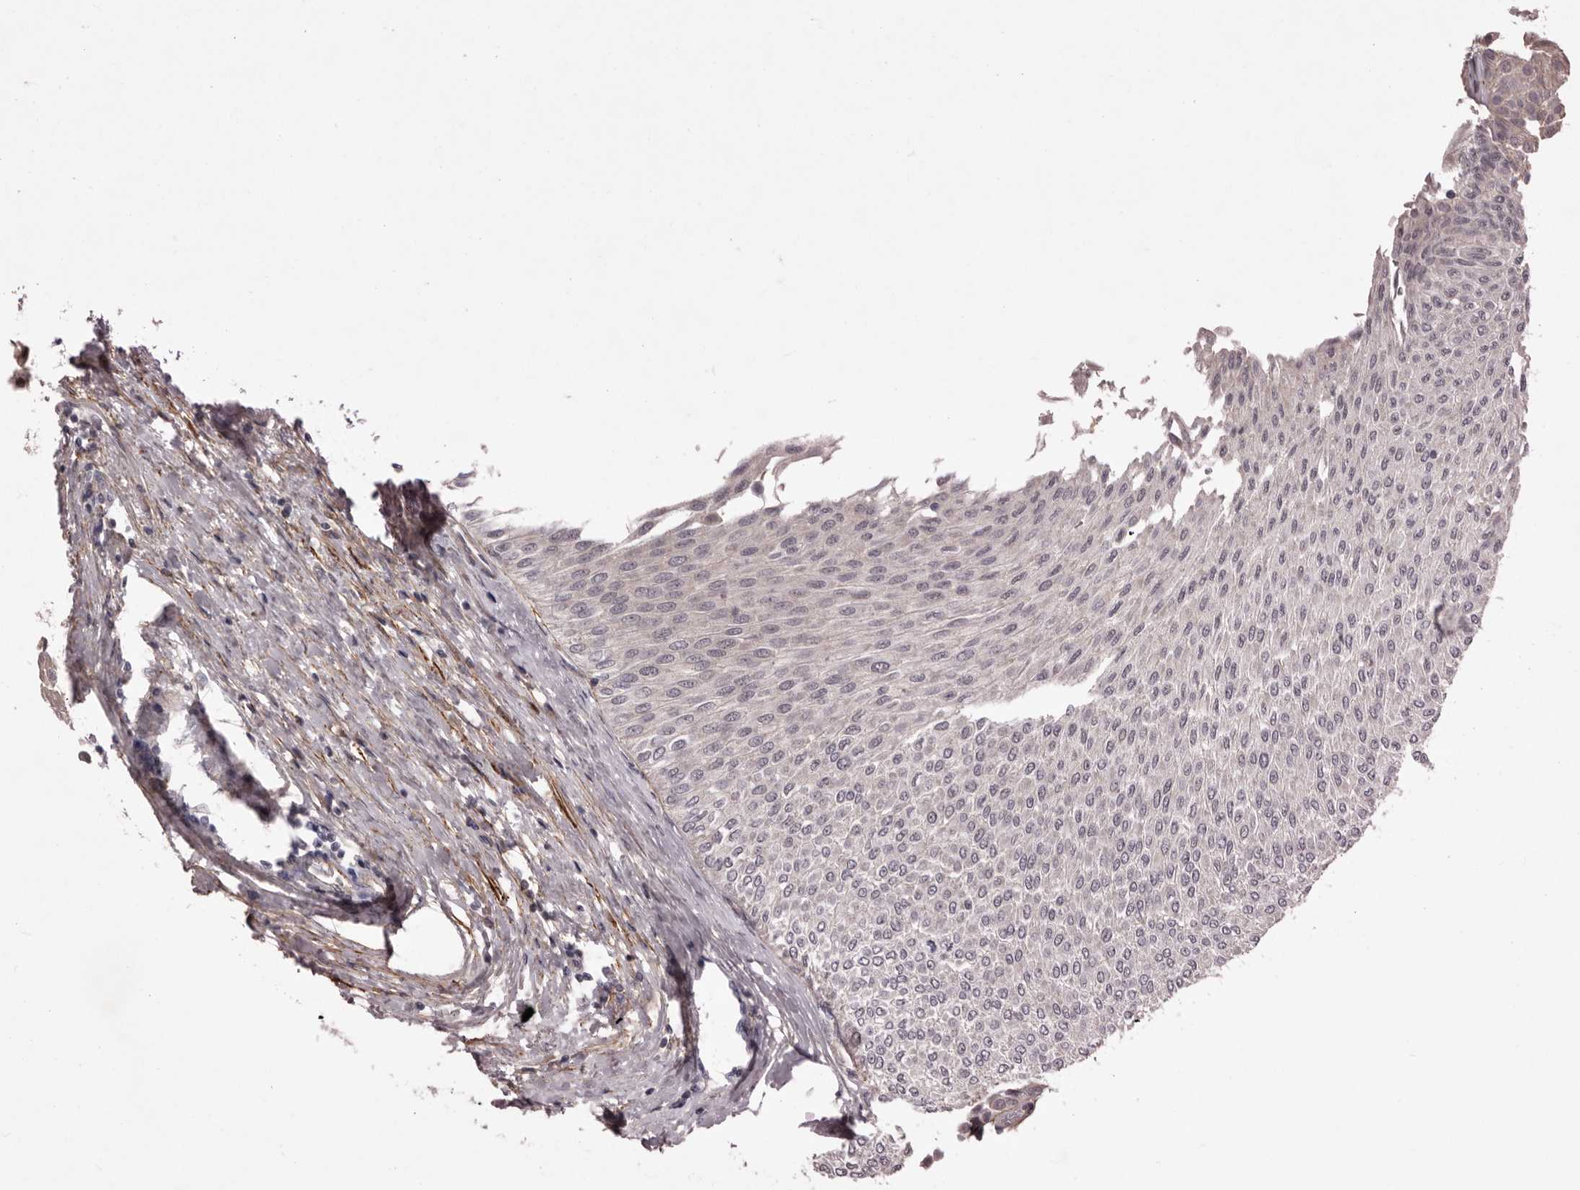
{"staining": {"intensity": "negative", "quantity": "none", "location": "none"}, "tissue": "urothelial cancer", "cell_type": "Tumor cells", "image_type": "cancer", "snomed": [{"axis": "morphology", "description": "Urothelial carcinoma, Low grade"}, {"axis": "topography", "description": "Urinary bladder"}], "caption": "This is an IHC histopathology image of urothelial cancer. There is no expression in tumor cells.", "gene": "HBS1L", "patient": {"sex": "male", "age": 78}}